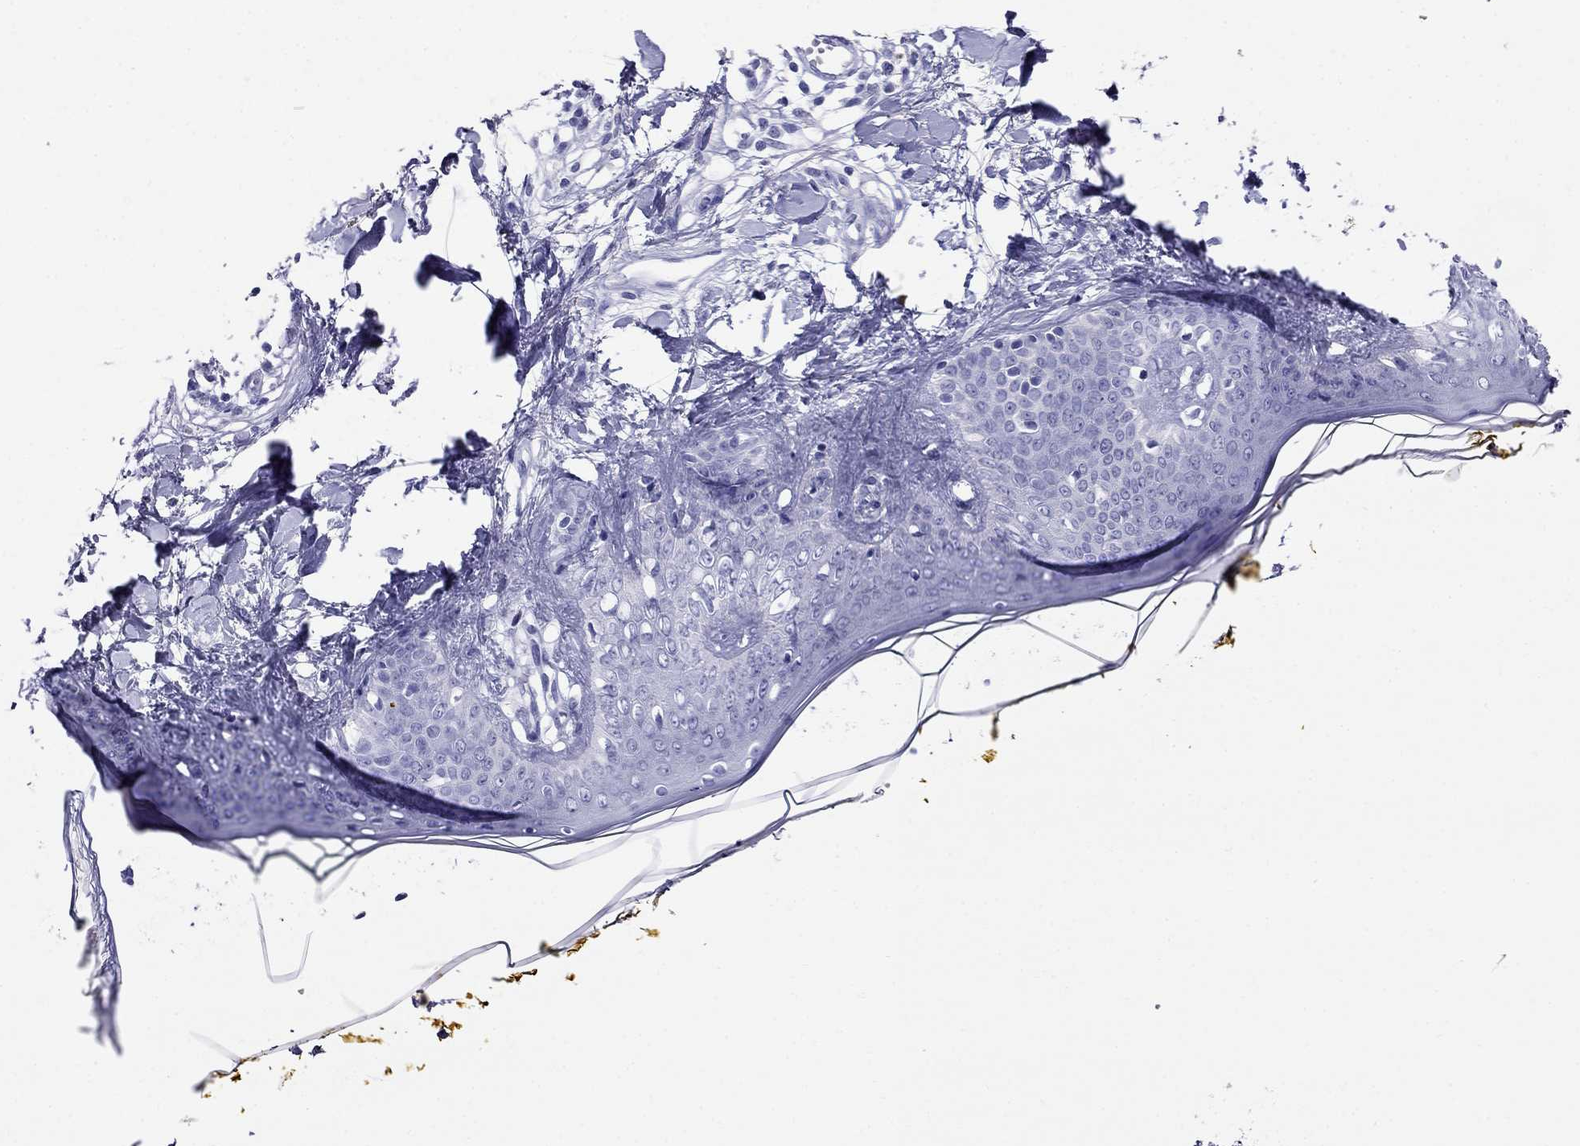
{"staining": {"intensity": "negative", "quantity": "none", "location": "none"}, "tissue": "skin", "cell_type": "Fibroblasts", "image_type": "normal", "snomed": [{"axis": "morphology", "description": "Normal tissue, NOS"}, {"axis": "topography", "description": "Skin"}], "caption": "This is an IHC micrograph of benign human skin. There is no expression in fibroblasts.", "gene": "PPP1R36", "patient": {"sex": "female", "age": 34}}